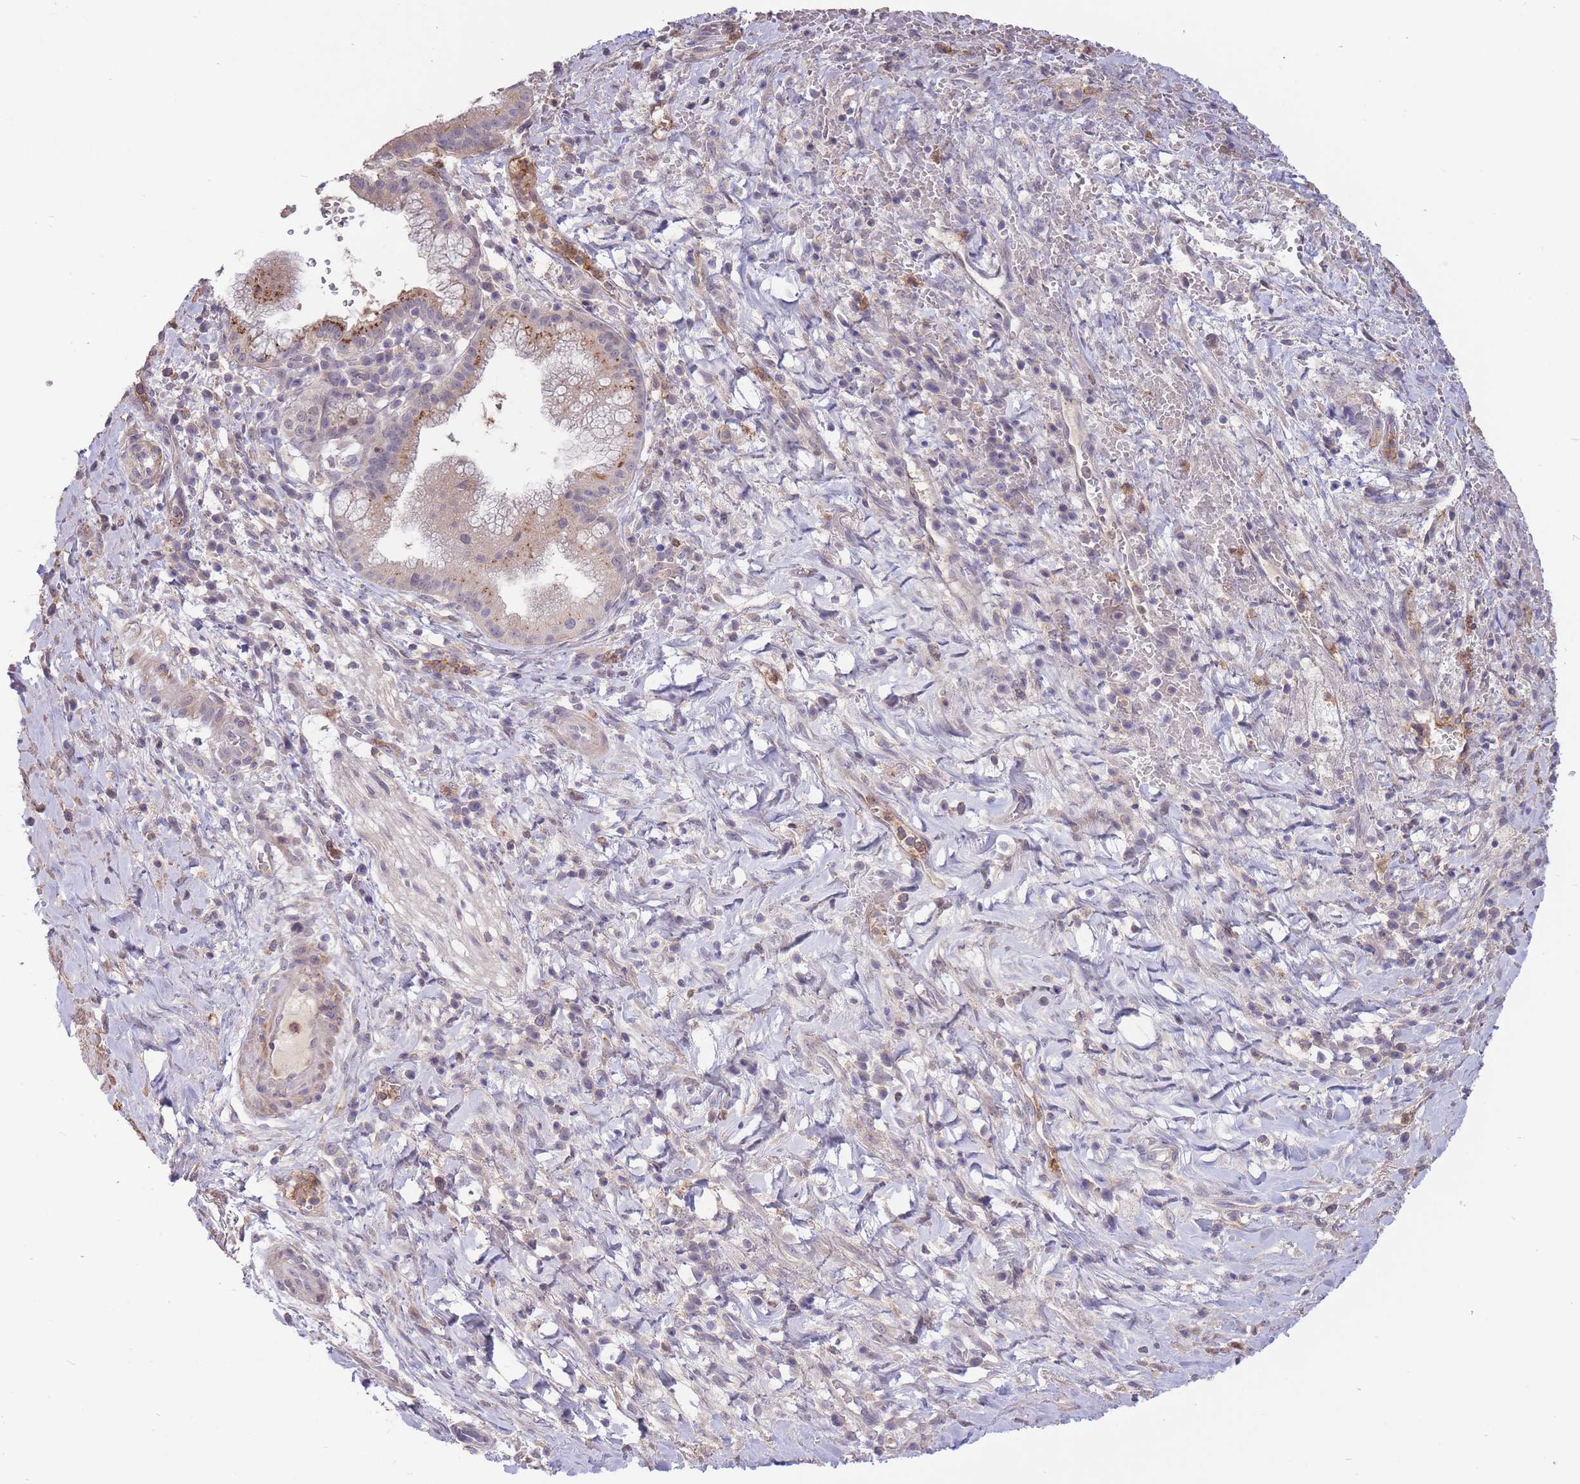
{"staining": {"intensity": "moderate", "quantity": "25%-75%", "location": "cytoplasmic/membranous"}, "tissue": "pancreatic cancer", "cell_type": "Tumor cells", "image_type": "cancer", "snomed": [{"axis": "morphology", "description": "Adenocarcinoma, NOS"}, {"axis": "topography", "description": "Pancreas"}], "caption": "Immunohistochemical staining of pancreatic cancer shows medium levels of moderate cytoplasmic/membranous expression in about 25%-75% of tumor cells. (DAB IHC, brown staining for protein, blue staining for nuclei).", "gene": "ZNF304", "patient": {"sex": "male", "age": 72}}